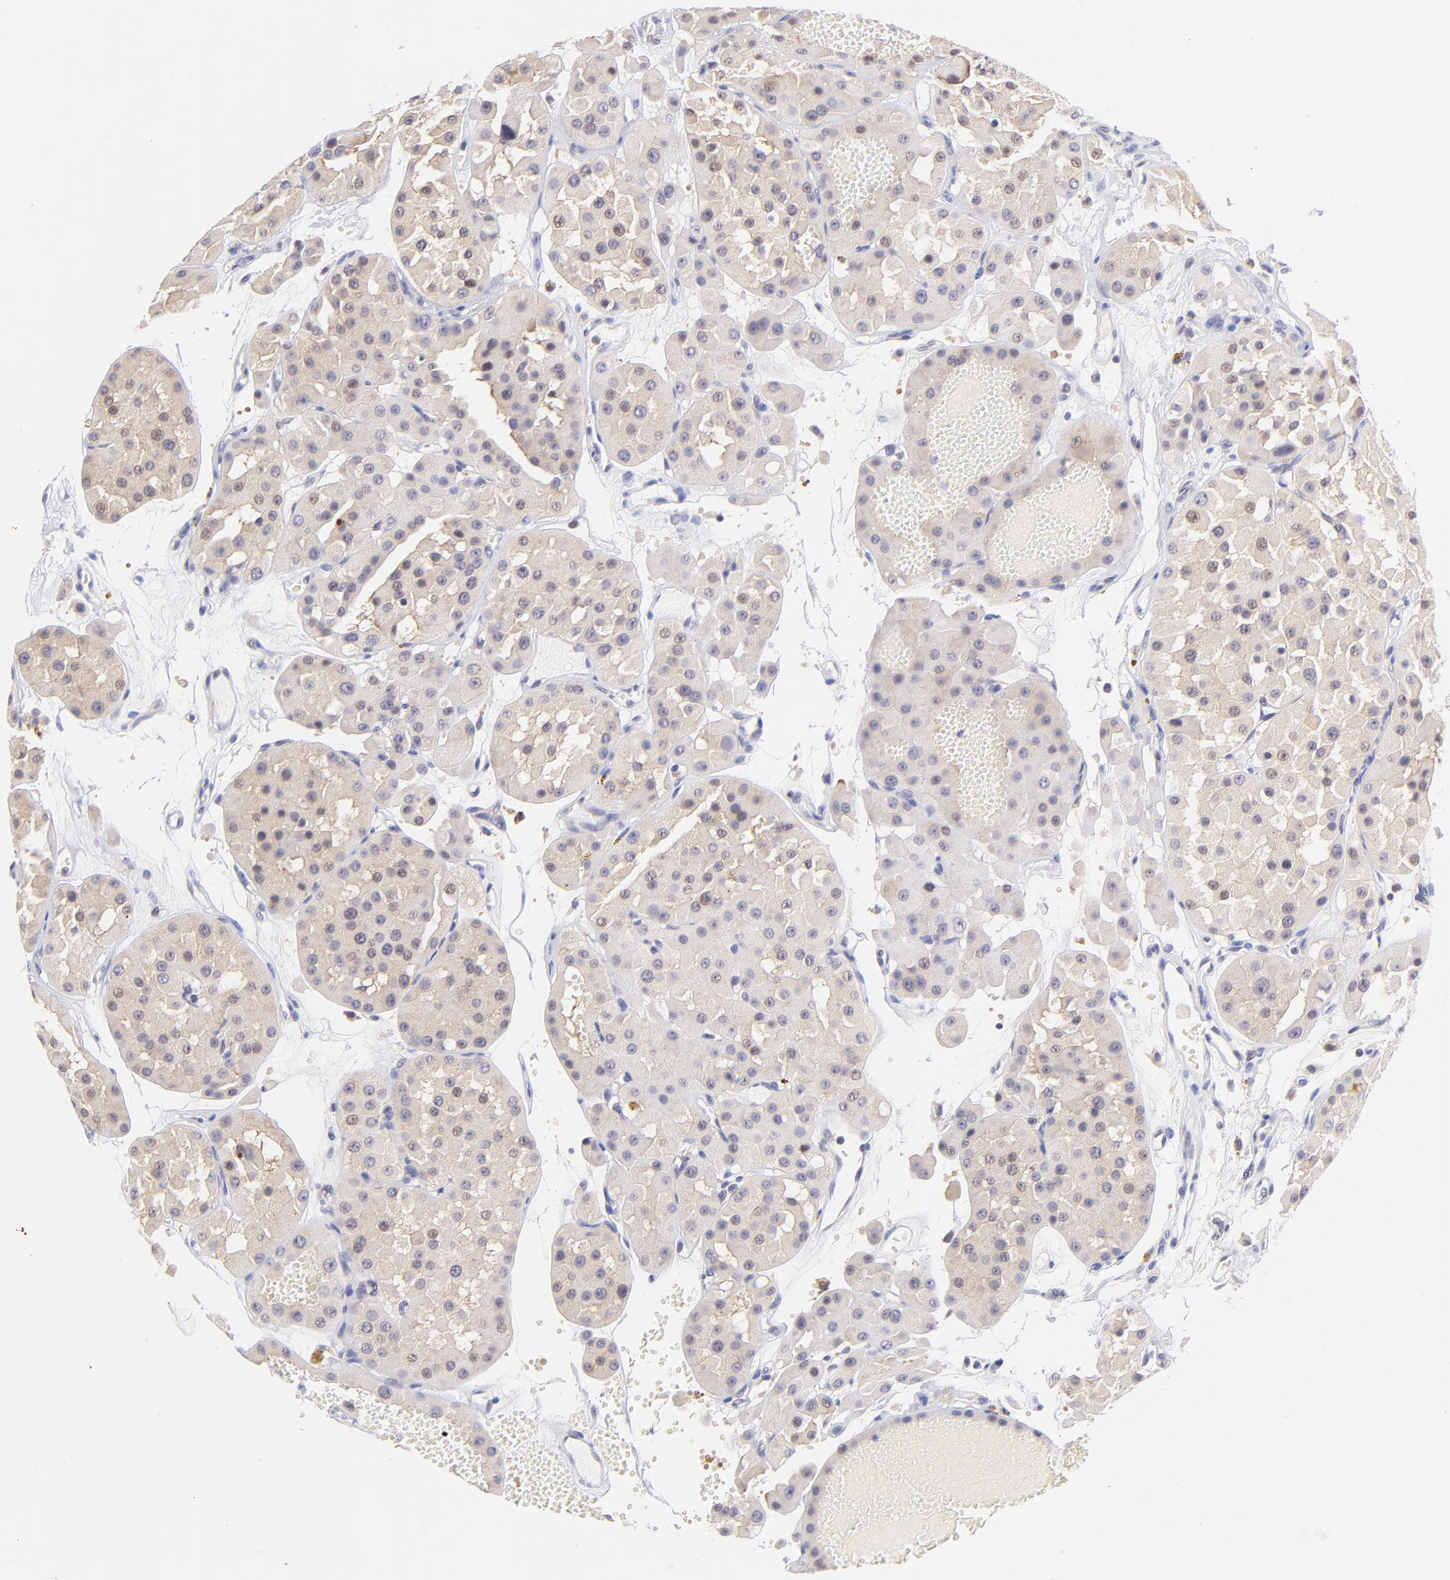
{"staining": {"intensity": "weak", "quantity": "<25%", "location": "cytoplasmic/membranous,nuclear"}, "tissue": "renal cancer", "cell_type": "Tumor cells", "image_type": "cancer", "snomed": [{"axis": "morphology", "description": "Adenocarcinoma, uncertain malignant potential"}, {"axis": "topography", "description": "Kidney"}], "caption": "DAB immunohistochemical staining of renal cancer (adenocarcinoma,  uncertain malignant potential) shows no significant expression in tumor cells. (DAB (3,3'-diaminobenzidine) immunohistochemistry, high magnification).", "gene": "PBDC1", "patient": {"sex": "male", "age": 63}}